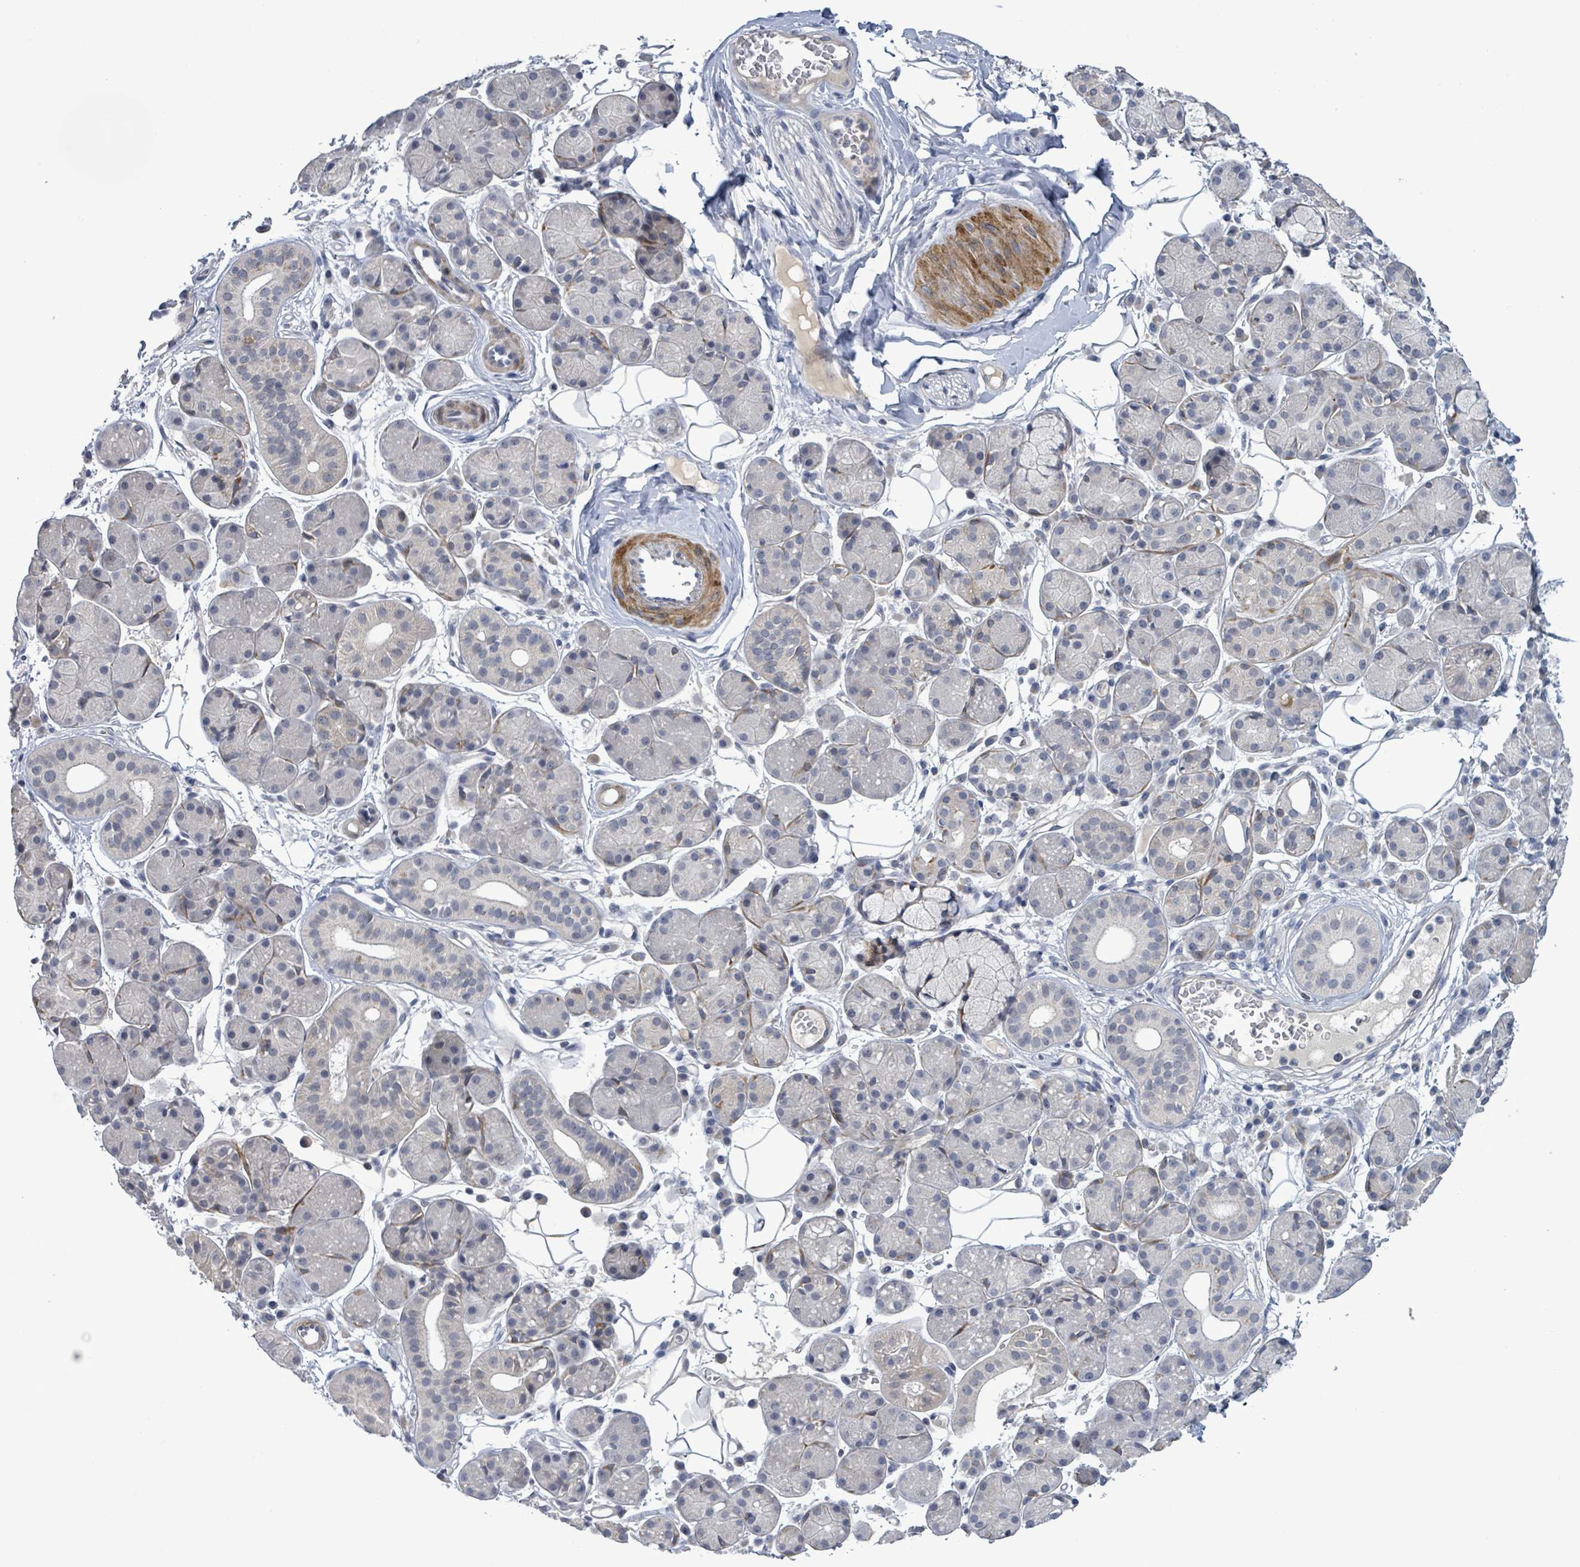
{"staining": {"intensity": "negative", "quantity": "none", "location": "none"}, "tissue": "salivary gland", "cell_type": "Glandular cells", "image_type": "normal", "snomed": [{"axis": "morphology", "description": "Squamous cell carcinoma, NOS"}, {"axis": "topography", "description": "Skin"}, {"axis": "topography", "description": "Head-Neck"}], "caption": "The histopathology image displays no staining of glandular cells in normal salivary gland. The staining was performed using DAB (3,3'-diaminobenzidine) to visualize the protein expression in brown, while the nuclei were stained in blue with hematoxylin (Magnification: 20x).", "gene": "AMMECR1", "patient": {"sex": "male", "age": 80}}